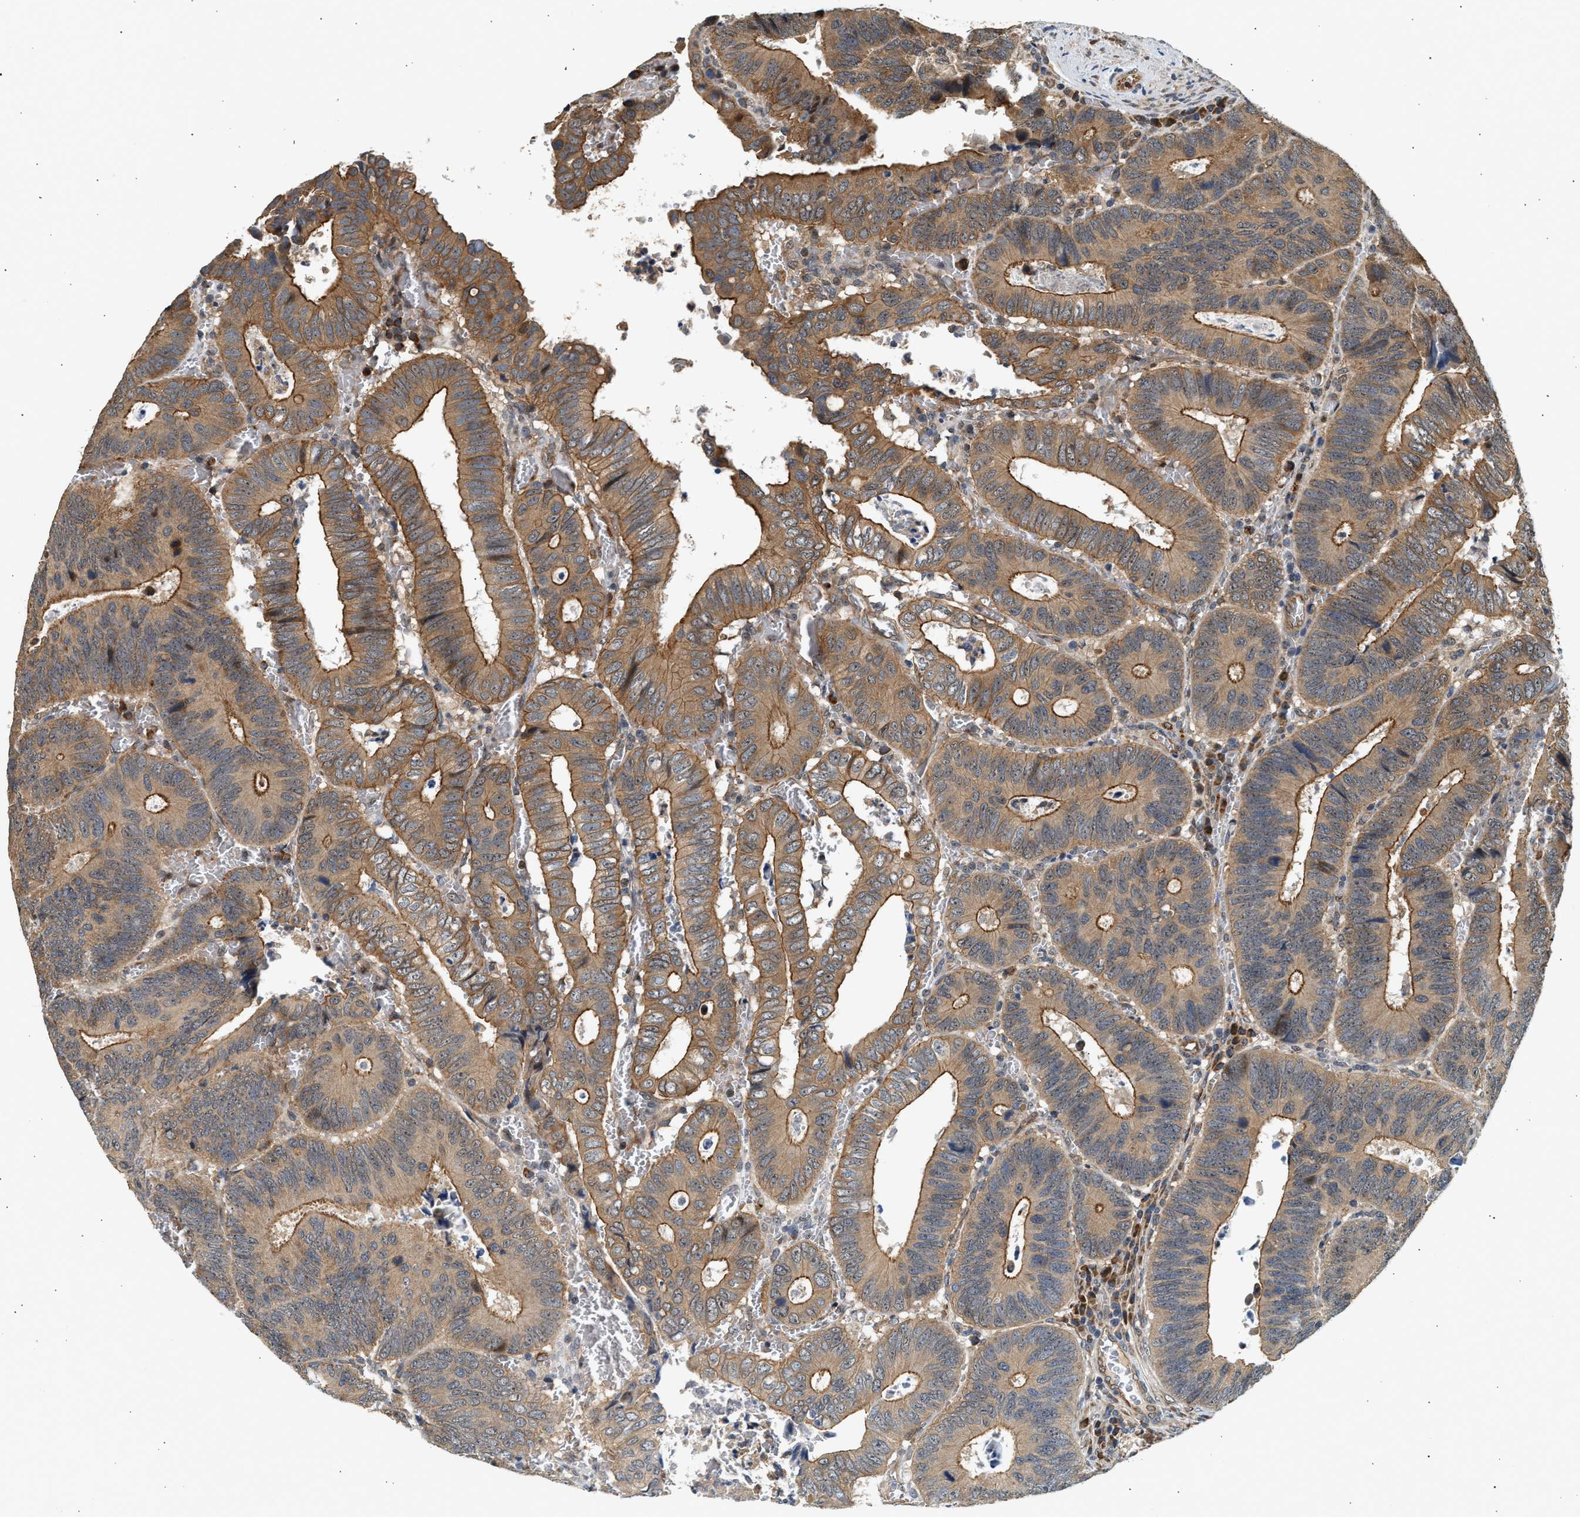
{"staining": {"intensity": "moderate", "quantity": ">75%", "location": "cytoplasmic/membranous"}, "tissue": "colorectal cancer", "cell_type": "Tumor cells", "image_type": "cancer", "snomed": [{"axis": "morphology", "description": "Inflammation, NOS"}, {"axis": "morphology", "description": "Adenocarcinoma, NOS"}, {"axis": "topography", "description": "Colon"}], "caption": "A brown stain shows moderate cytoplasmic/membranous expression of a protein in human colorectal cancer tumor cells.", "gene": "DUSP14", "patient": {"sex": "male", "age": 72}}